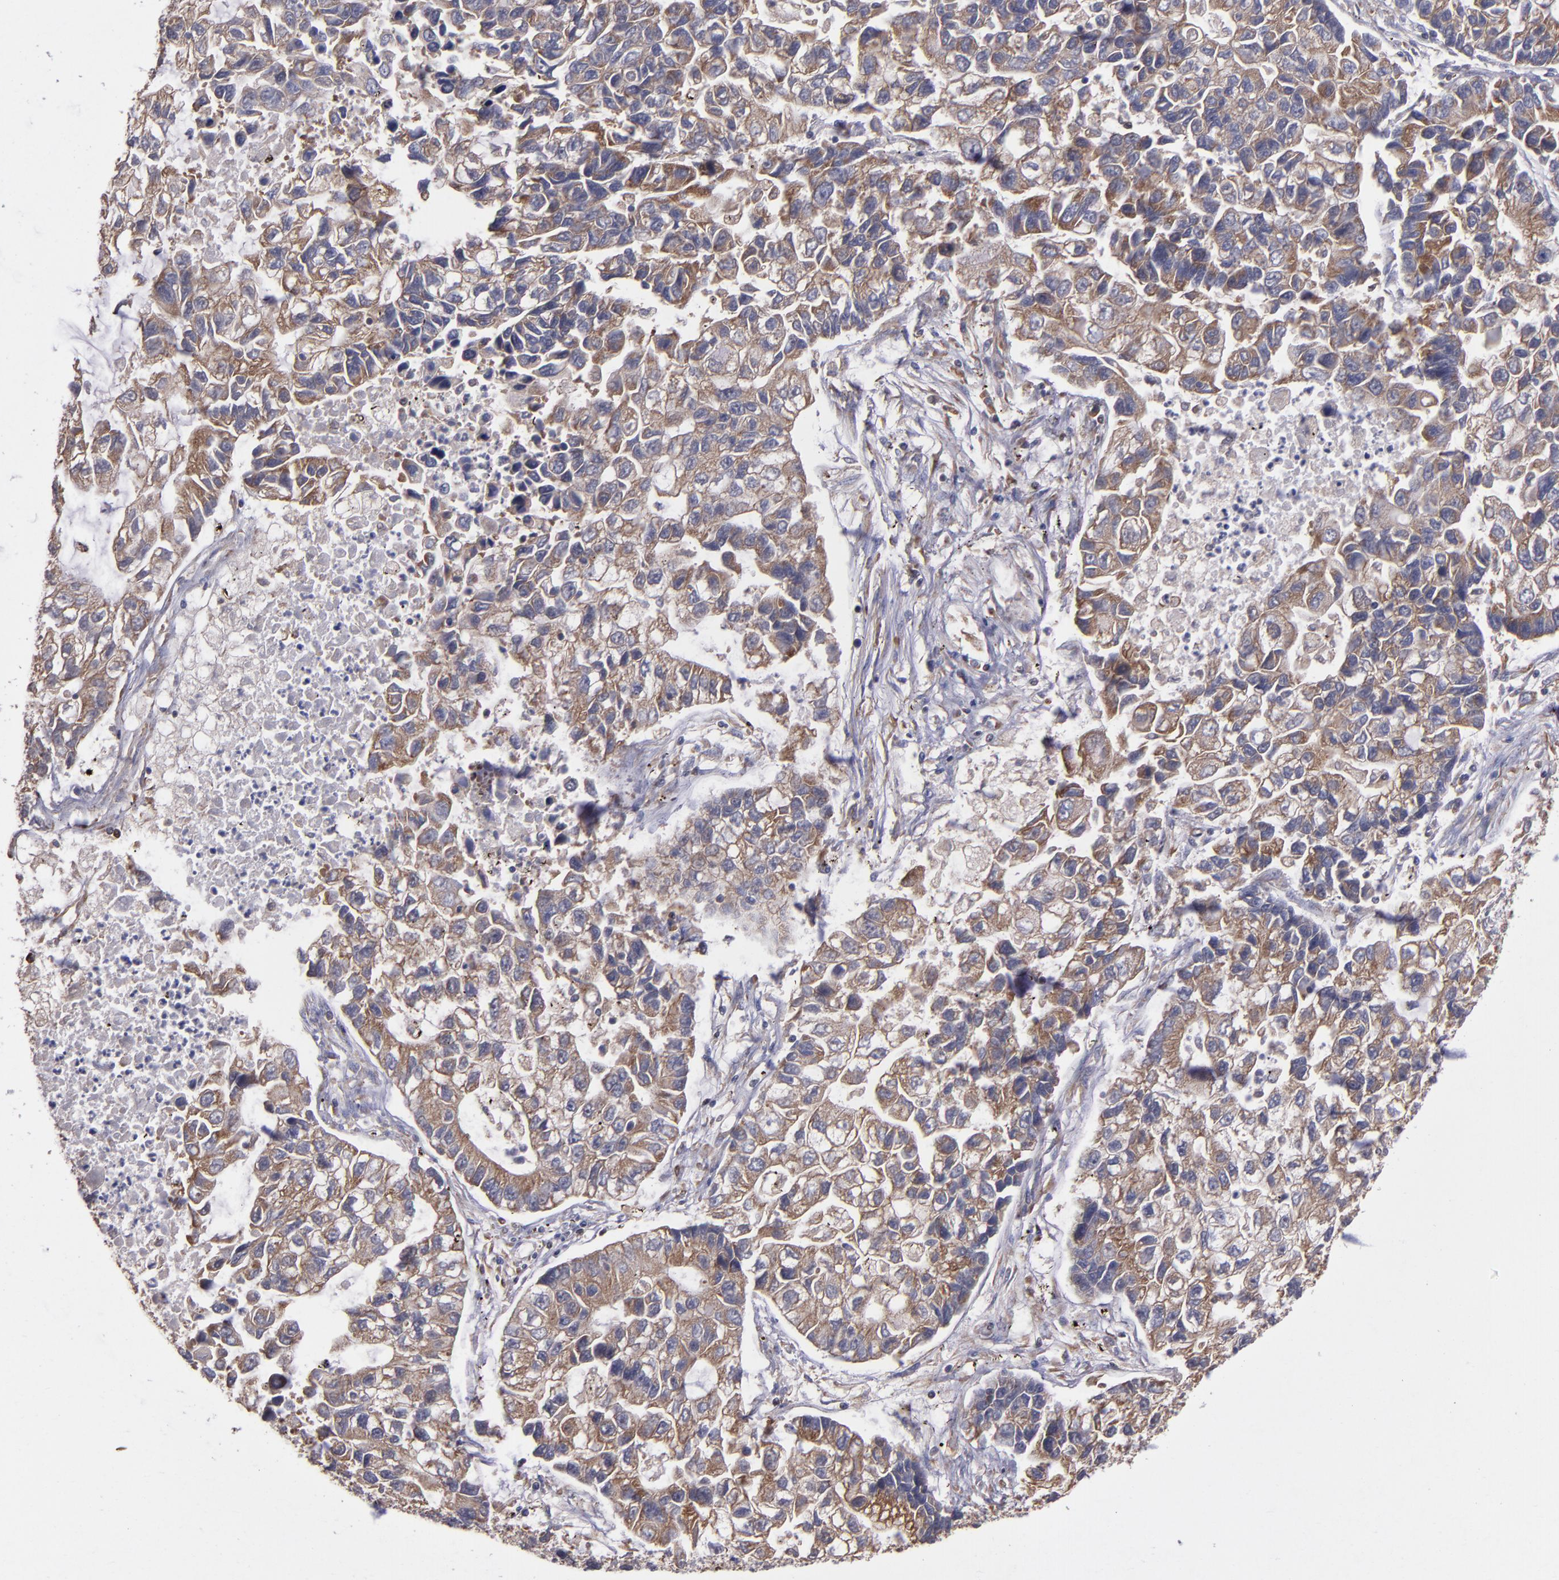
{"staining": {"intensity": "moderate", "quantity": ">75%", "location": "cytoplasmic/membranous"}, "tissue": "lung cancer", "cell_type": "Tumor cells", "image_type": "cancer", "snomed": [{"axis": "morphology", "description": "Adenocarcinoma, NOS"}, {"axis": "topography", "description": "Lung"}], "caption": "Lung adenocarcinoma stained with immunohistochemistry (IHC) displays moderate cytoplasmic/membranous expression in about >75% of tumor cells. Immunohistochemistry (ihc) stains the protein of interest in brown and the nuclei are stained blue.", "gene": "EIF4ENIF1", "patient": {"sex": "female", "age": 51}}